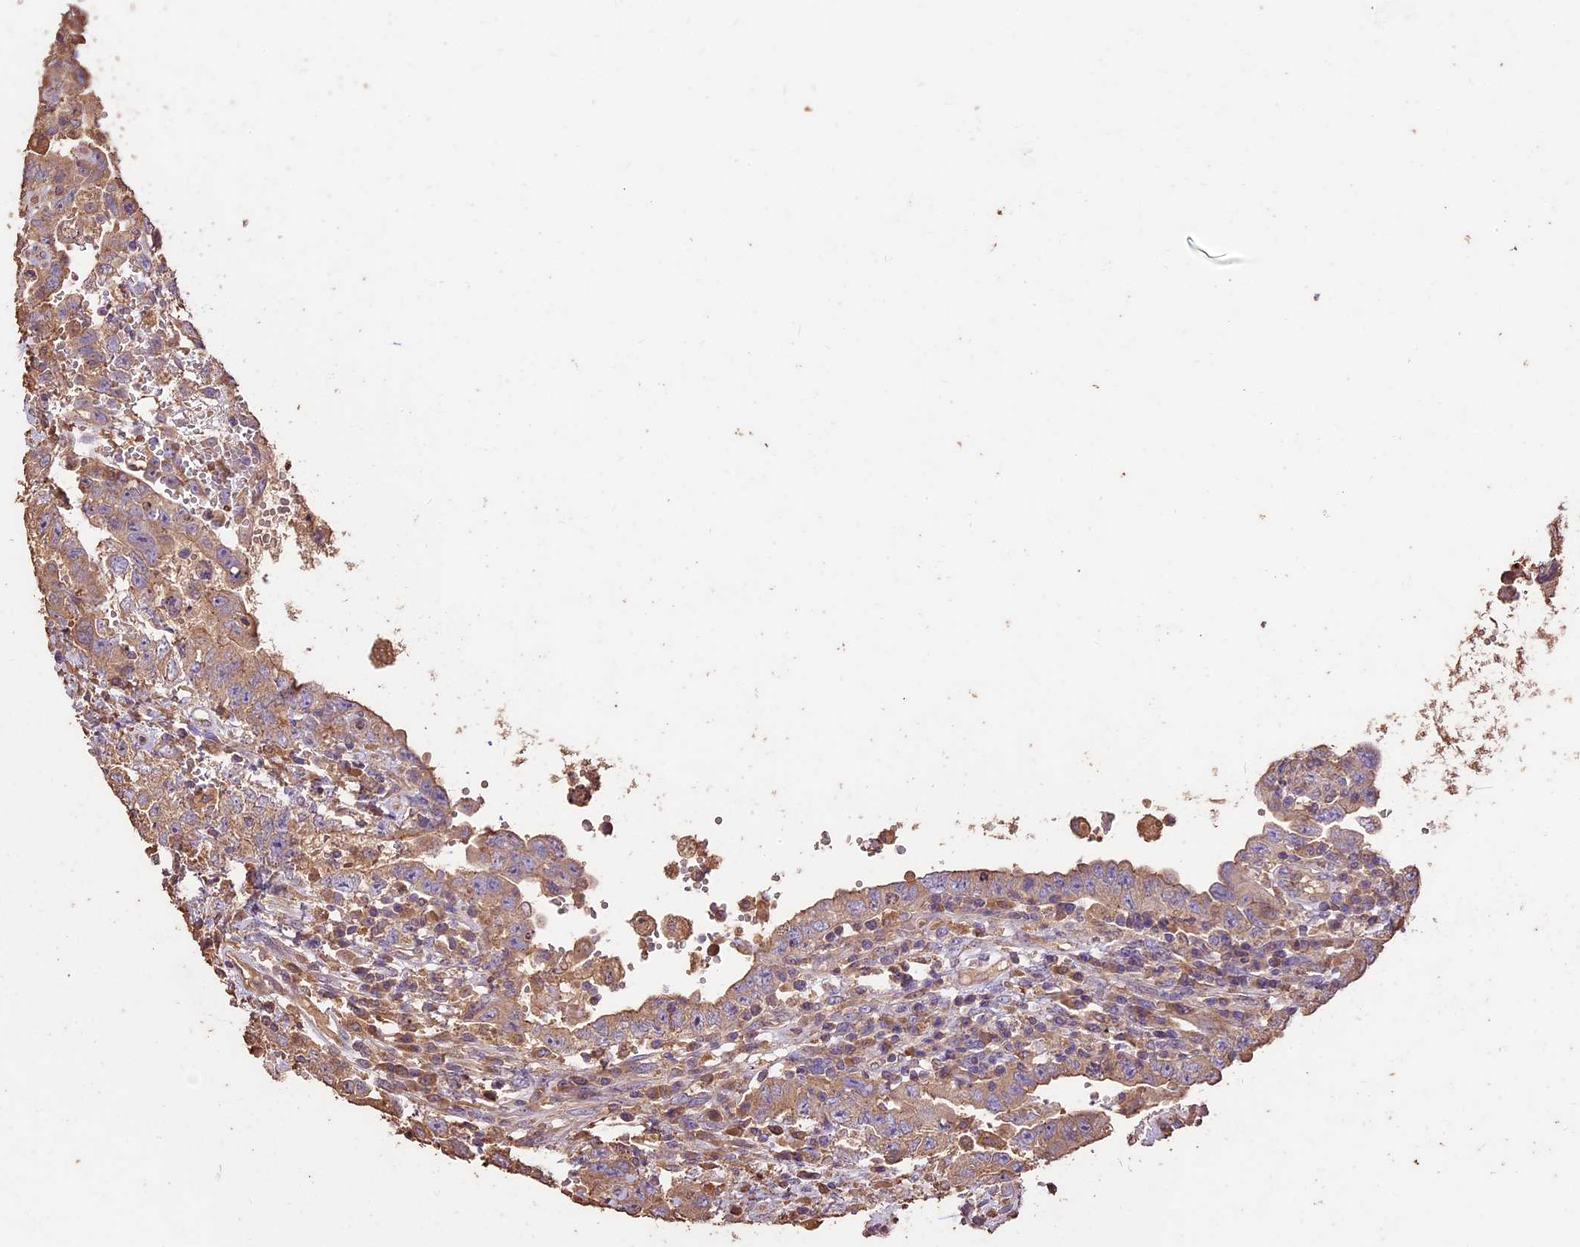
{"staining": {"intensity": "weak", "quantity": ">75%", "location": "cytoplasmic/membranous"}, "tissue": "testis cancer", "cell_type": "Tumor cells", "image_type": "cancer", "snomed": [{"axis": "morphology", "description": "Carcinoma, Embryonal, NOS"}, {"axis": "topography", "description": "Testis"}], "caption": "Weak cytoplasmic/membranous staining for a protein is present in about >75% of tumor cells of embryonal carcinoma (testis) using immunohistochemistry.", "gene": "CRLF1", "patient": {"sex": "male", "age": 26}}